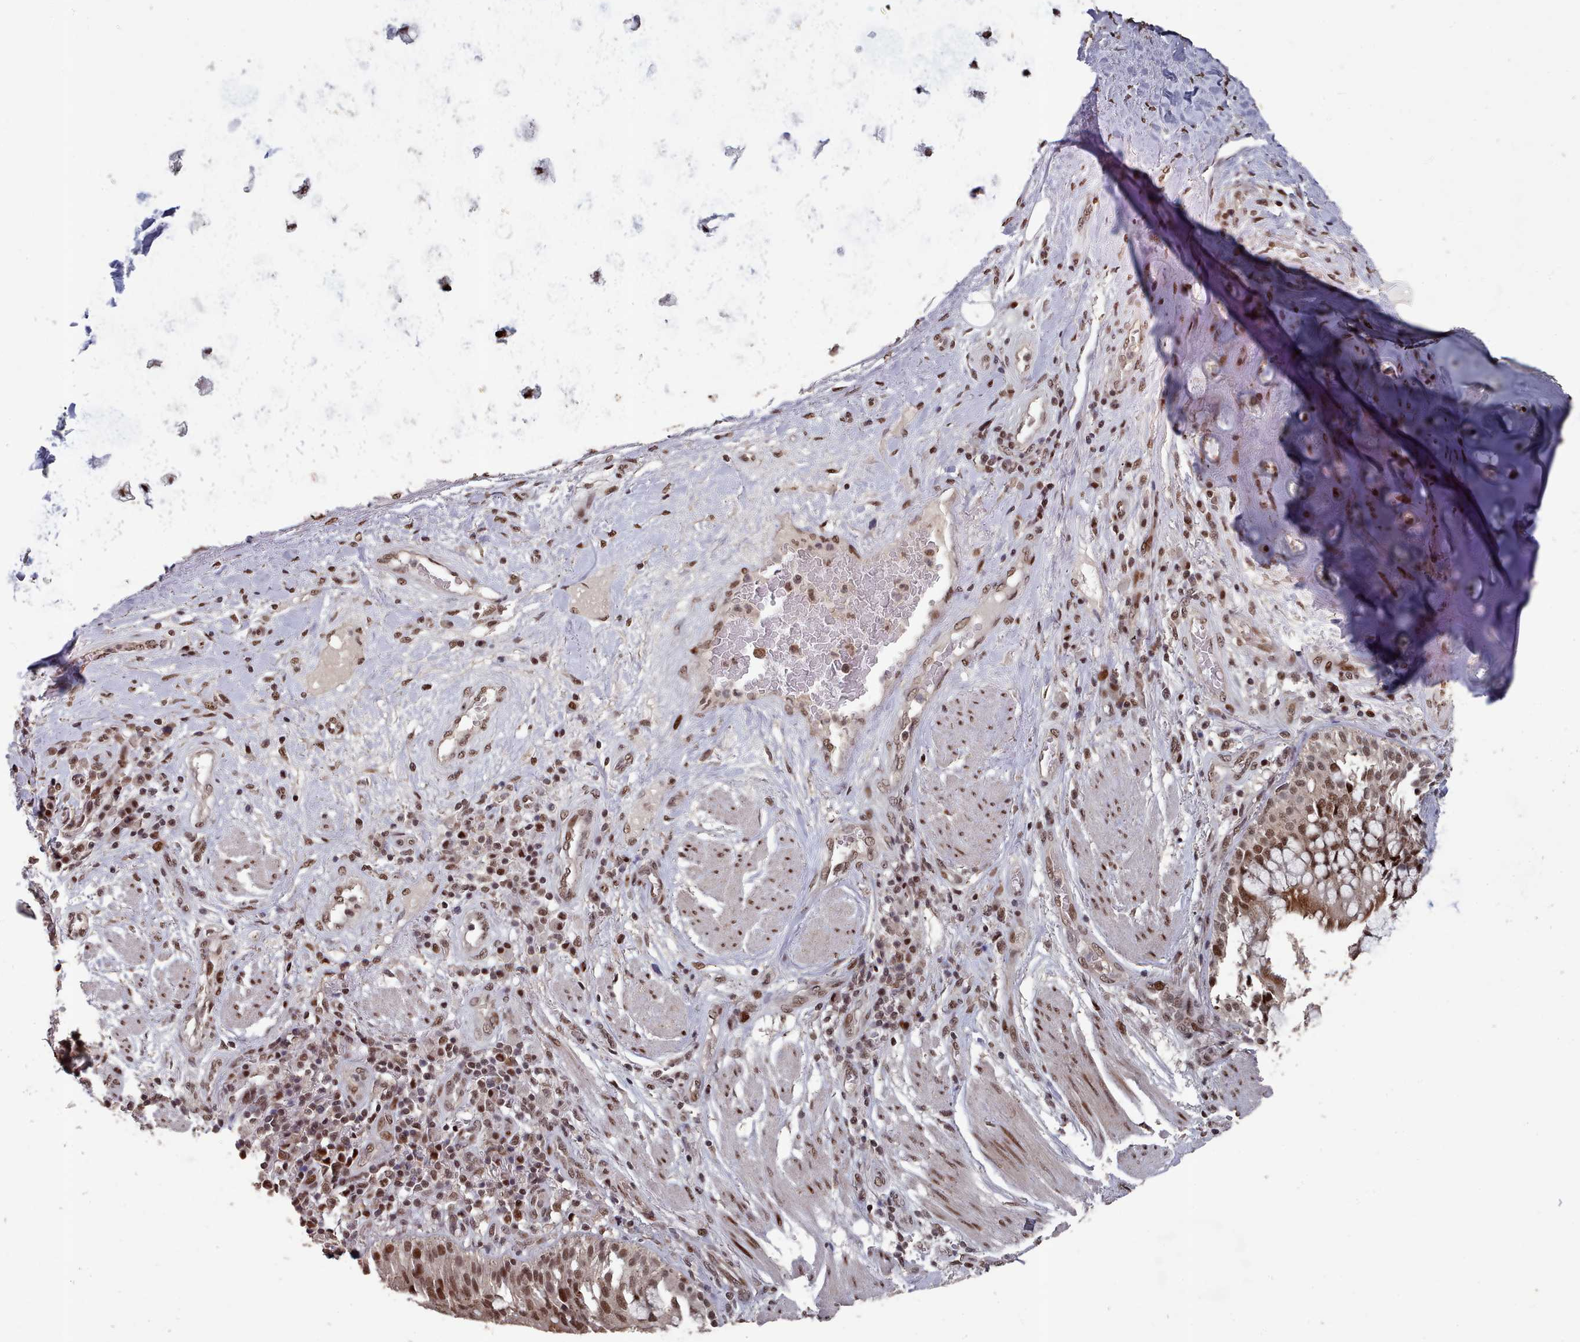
{"staining": {"intensity": "moderate", "quantity": ">75%", "location": "nuclear"}, "tissue": "soft tissue", "cell_type": "Chondrocytes", "image_type": "normal", "snomed": [{"axis": "morphology", "description": "Normal tissue, NOS"}, {"axis": "morphology", "description": "Squamous cell carcinoma, NOS"}, {"axis": "topography", "description": "Bronchus"}, {"axis": "topography", "description": "Lung"}], "caption": "There is medium levels of moderate nuclear positivity in chondrocytes of normal soft tissue, as demonstrated by immunohistochemical staining (brown color).", "gene": "PNRC2", "patient": {"sex": "male", "age": 64}}